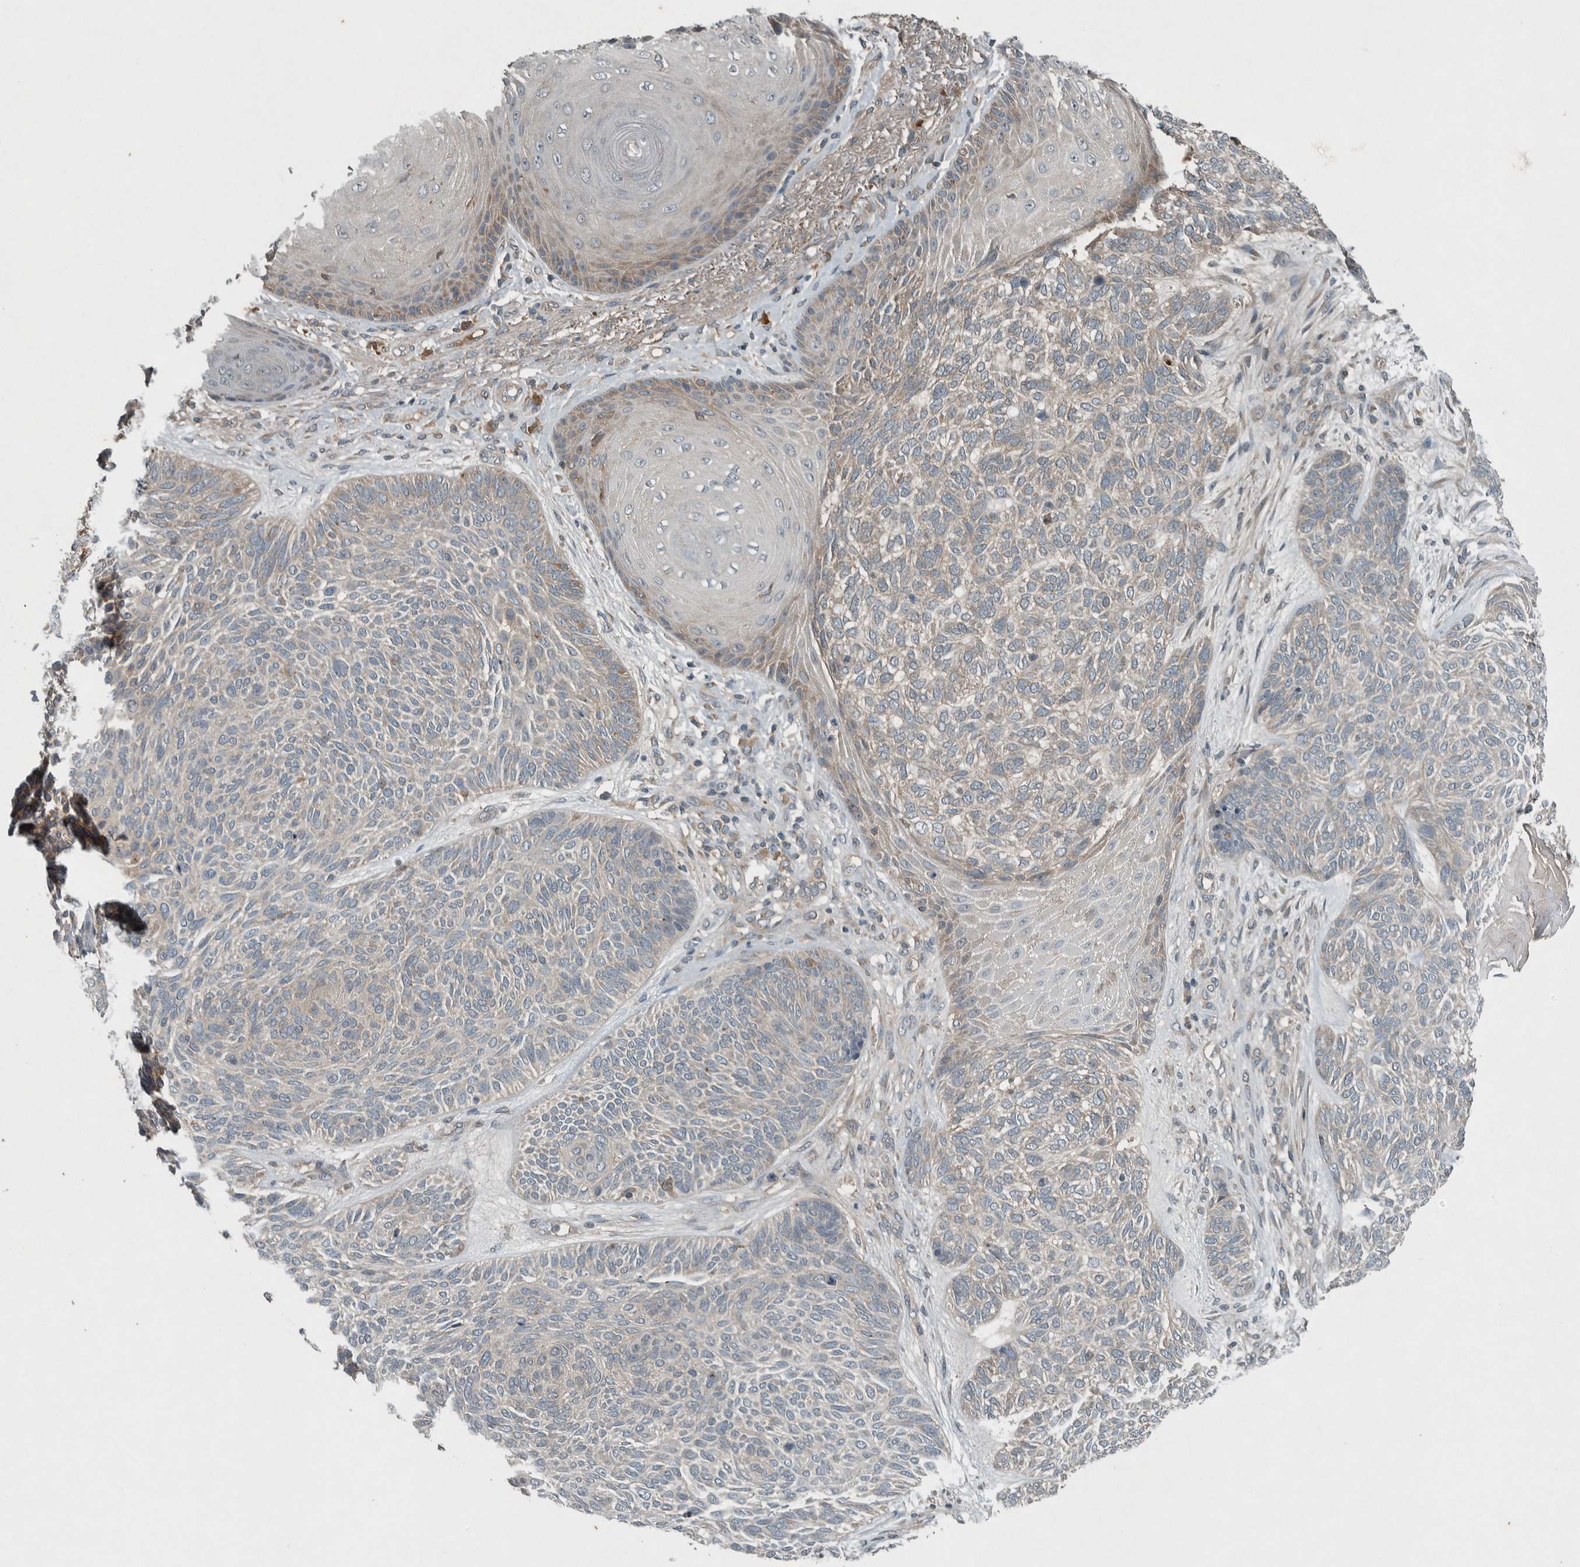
{"staining": {"intensity": "negative", "quantity": "none", "location": "none"}, "tissue": "skin cancer", "cell_type": "Tumor cells", "image_type": "cancer", "snomed": [{"axis": "morphology", "description": "Basal cell carcinoma"}, {"axis": "topography", "description": "Skin"}], "caption": "The IHC image has no significant expression in tumor cells of skin cancer tissue. (Immunohistochemistry (ihc), brightfield microscopy, high magnification).", "gene": "CLCN2", "patient": {"sex": "male", "age": 55}}